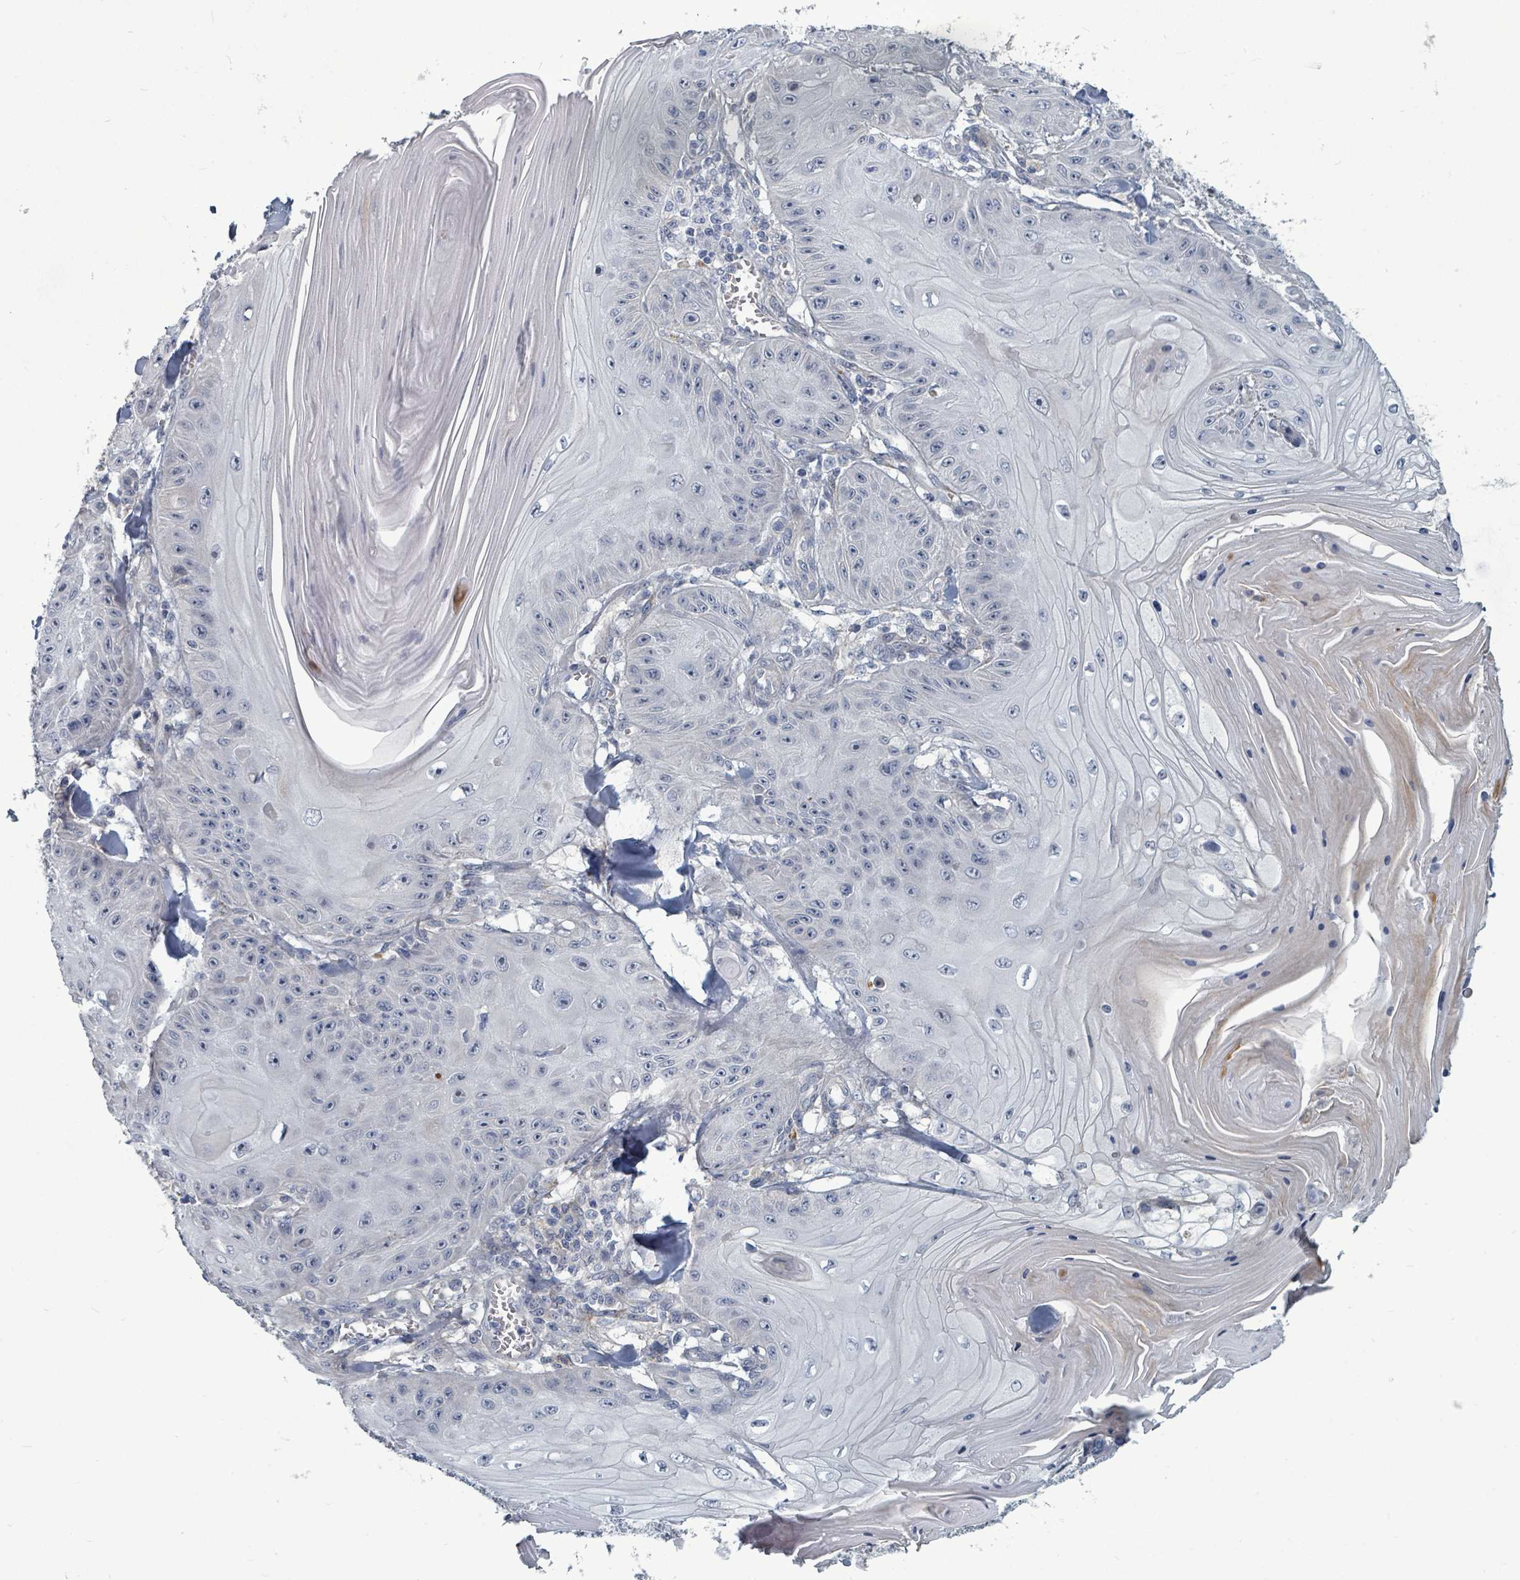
{"staining": {"intensity": "negative", "quantity": "none", "location": "none"}, "tissue": "skin cancer", "cell_type": "Tumor cells", "image_type": "cancer", "snomed": [{"axis": "morphology", "description": "Squamous cell carcinoma, NOS"}, {"axis": "topography", "description": "Skin"}], "caption": "IHC of human skin cancer (squamous cell carcinoma) displays no staining in tumor cells.", "gene": "TRDMT1", "patient": {"sex": "female", "age": 78}}